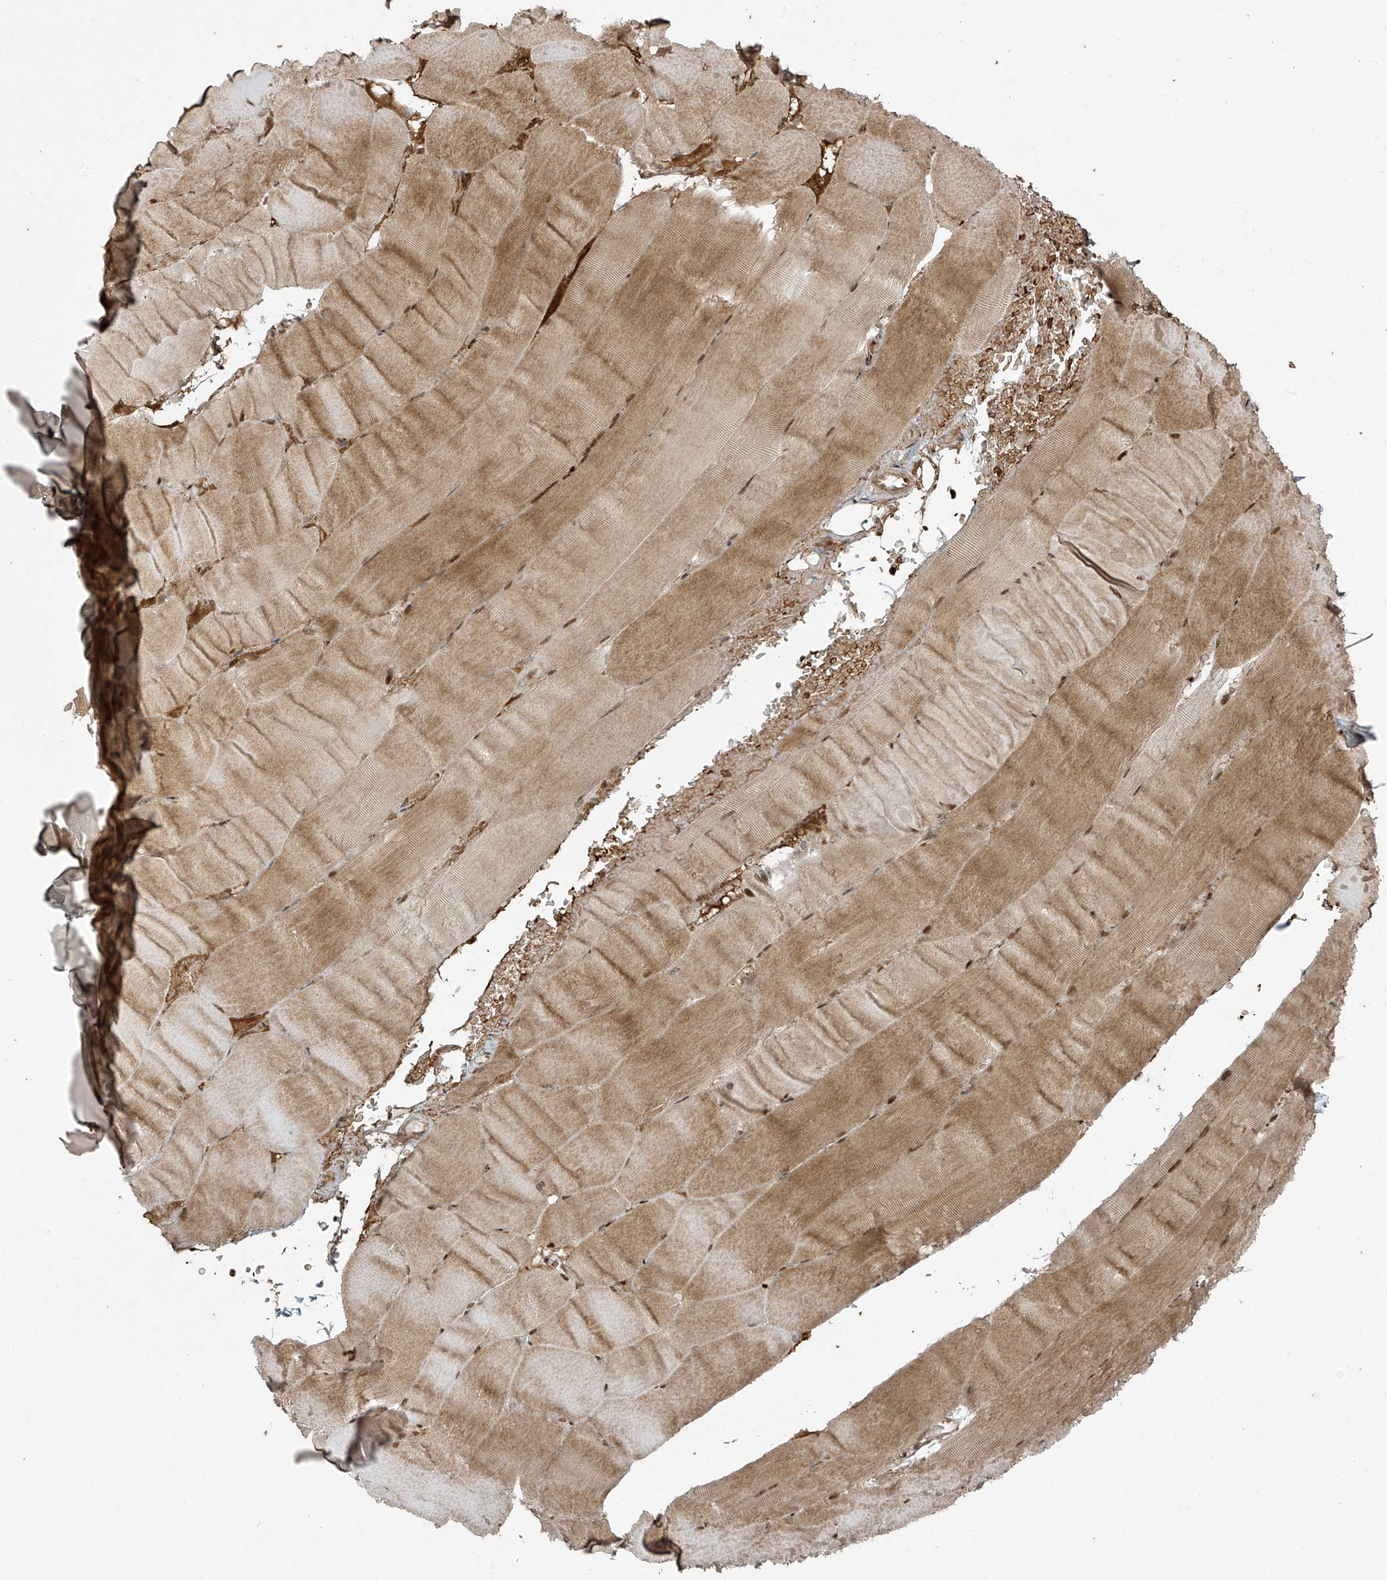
{"staining": {"intensity": "moderate", "quantity": ">75%", "location": "cytoplasmic/membranous,nuclear"}, "tissue": "skeletal muscle", "cell_type": "Myocytes", "image_type": "normal", "snomed": [{"axis": "morphology", "description": "Normal tissue, NOS"}, {"axis": "topography", "description": "Skeletal muscle"}, {"axis": "topography", "description": "Parathyroid gland"}], "caption": "Protein expression by IHC reveals moderate cytoplasmic/membranous,nuclear expression in about >75% of myocytes in unremarkable skeletal muscle.", "gene": "TTC22", "patient": {"sex": "female", "age": 37}}